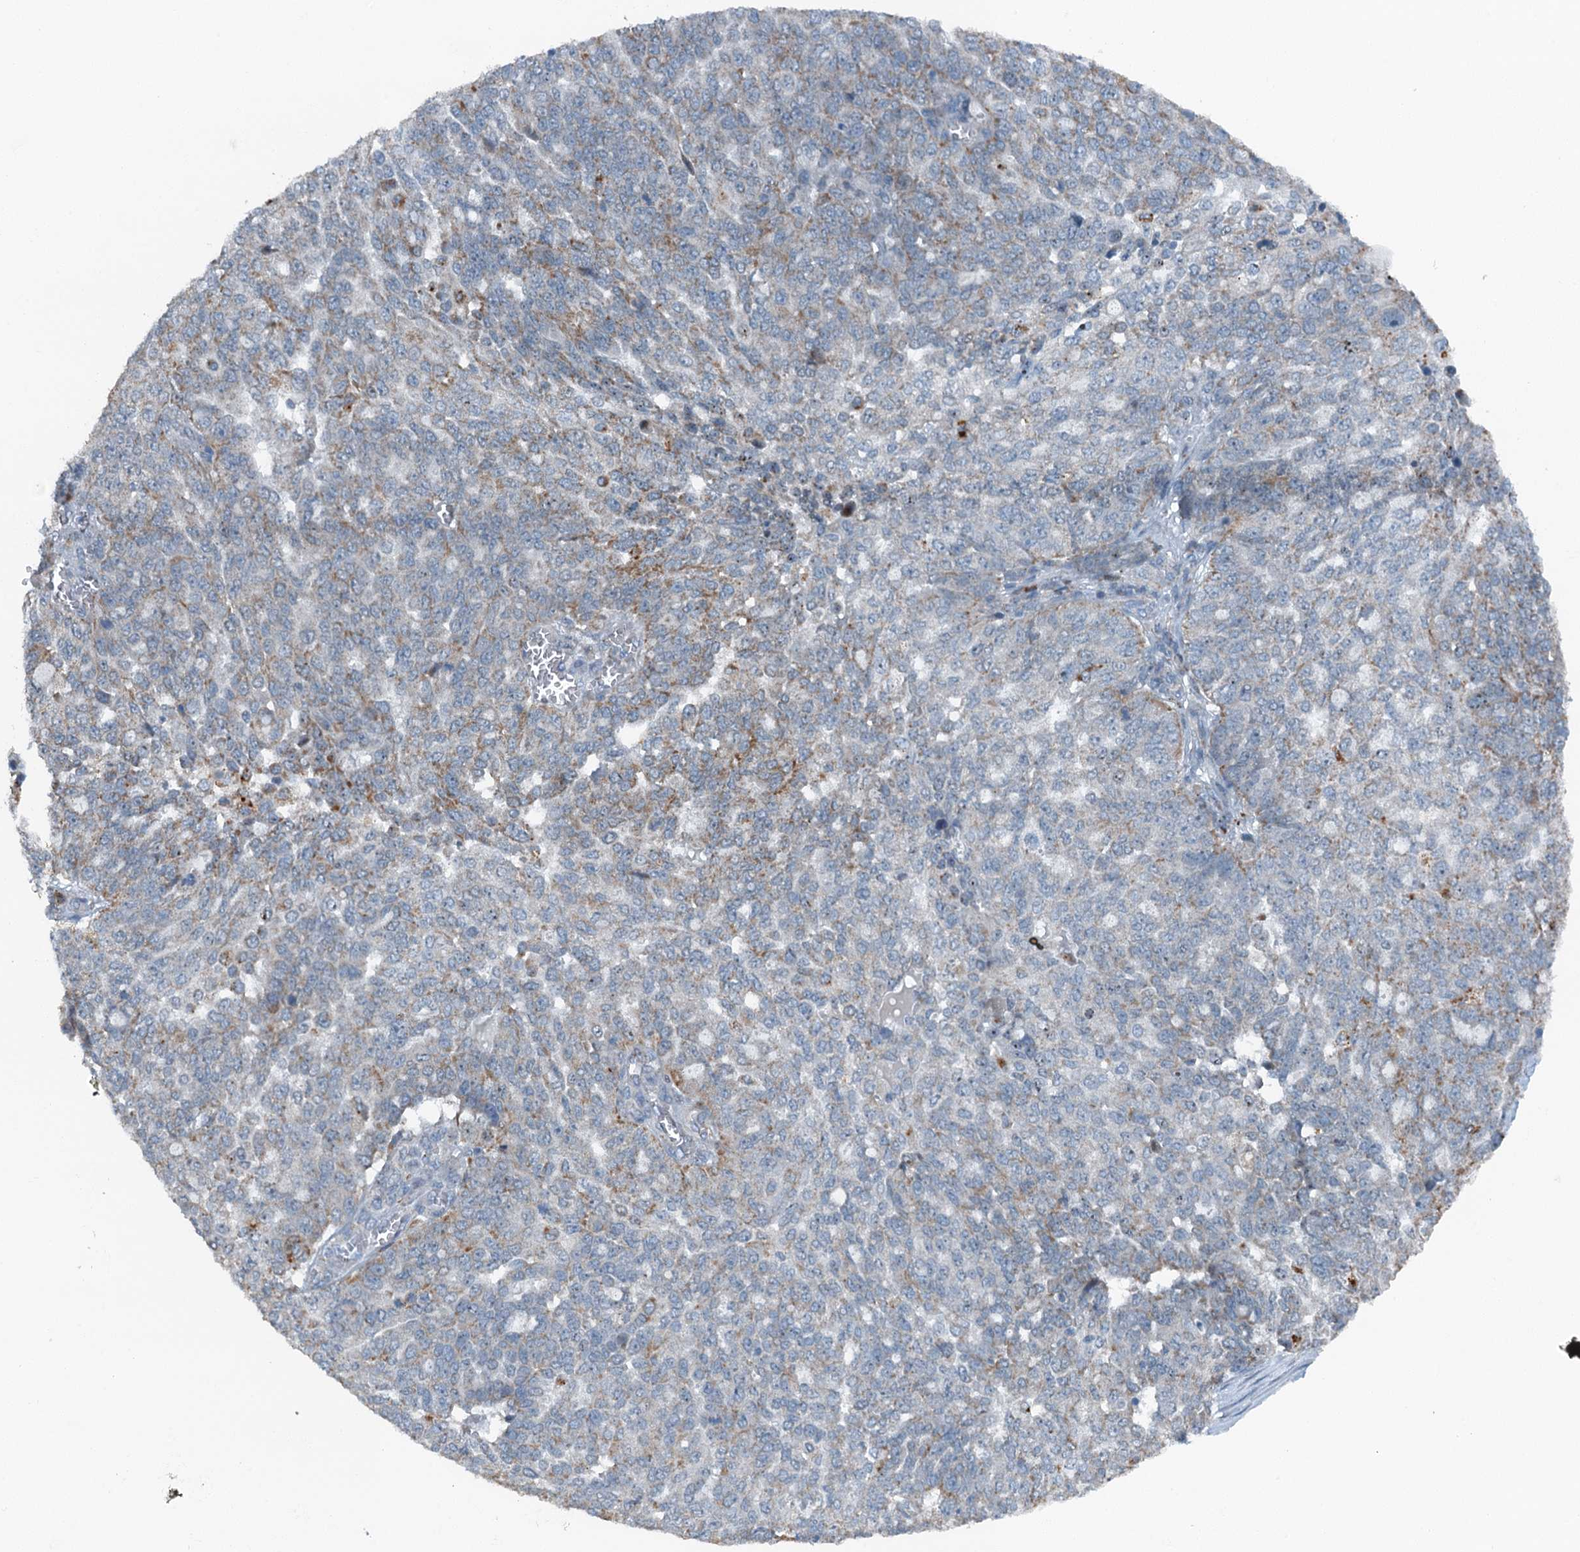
{"staining": {"intensity": "negative", "quantity": "none", "location": "none"}, "tissue": "ovarian cancer", "cell_type": "Tumor cells", "image_type": "cancer", "snomed": [{"axis": "morphology", "description": "Cystadenocarcinoma, serous, NOS"}, {"axis": "topography", "description": "Soft tissue"}, {"axis": "topography", "description": "Ovary"}], "caption": "Immunohistochemical staining of human ovarian serous cystadenocarcinoma demonstrates no significant staining in tumor cells.", "gene": "BMERB1", "patient": {"sex": "female", "age": 57}}